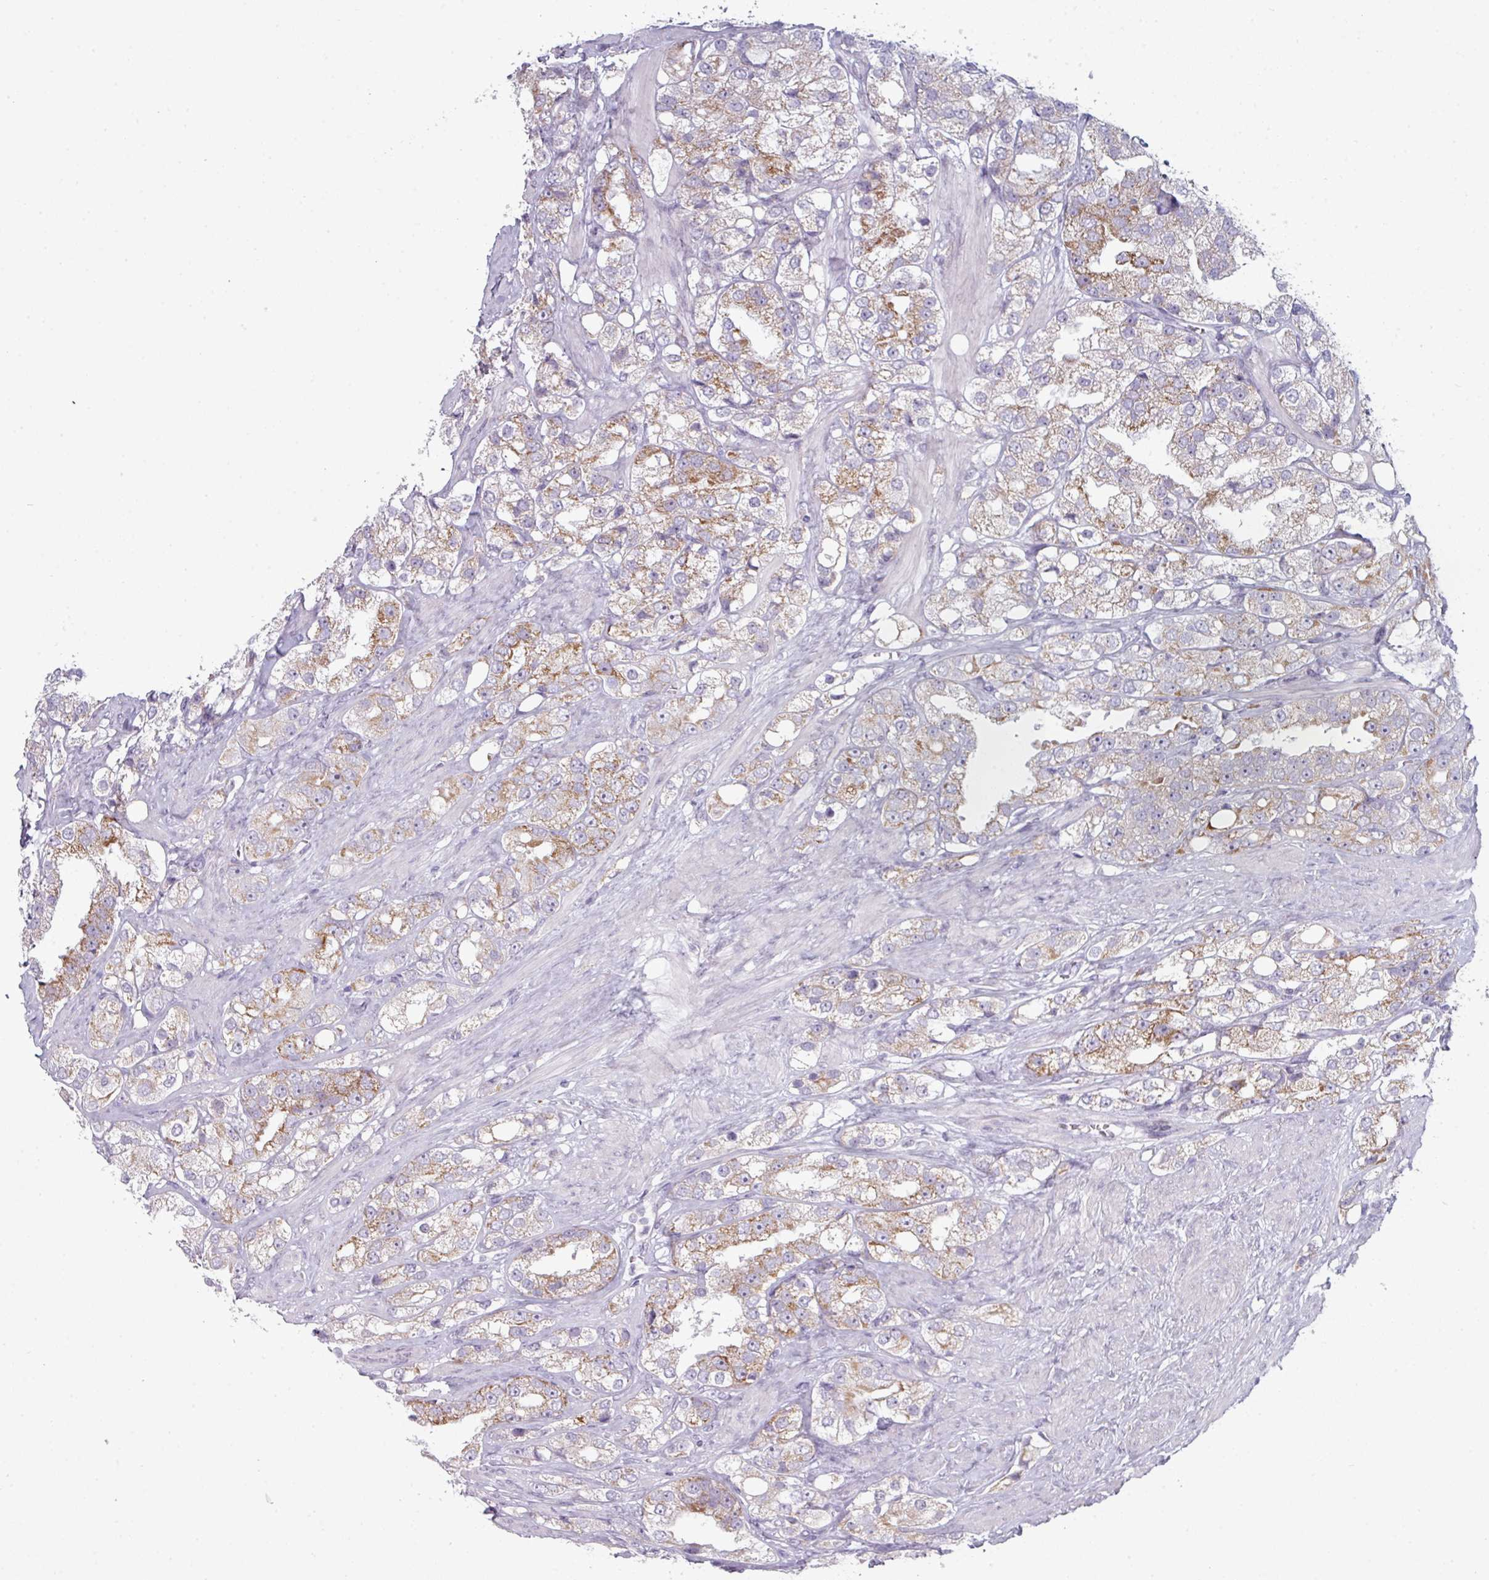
{"staining": {"intensity": "moderate", "quantity": "25%-75%", "location": "cytoplasmic/membranous"}, "tissue": "prostate cancer", "cell_type": "Tumor cells", "image_type": "cancer", "snomed": [{"axis": "morphology", "description": "Adenocarcinoma, NOS"}, {"axis": "topography", "description": "Prostate"}], "caption": "Immunohistochemistry image of neoplastic tissue: prostate cancer stained using immunohistochemistry (IHC) demonstrates medium levels of moderate protein expression localized specifically in the cytoplasmic/membranous of tumor cells, appearing as a cytoplasmic/membranous brown color.", "gene": "ZNF615", "patient": {"sex": "male", "age": 79}}